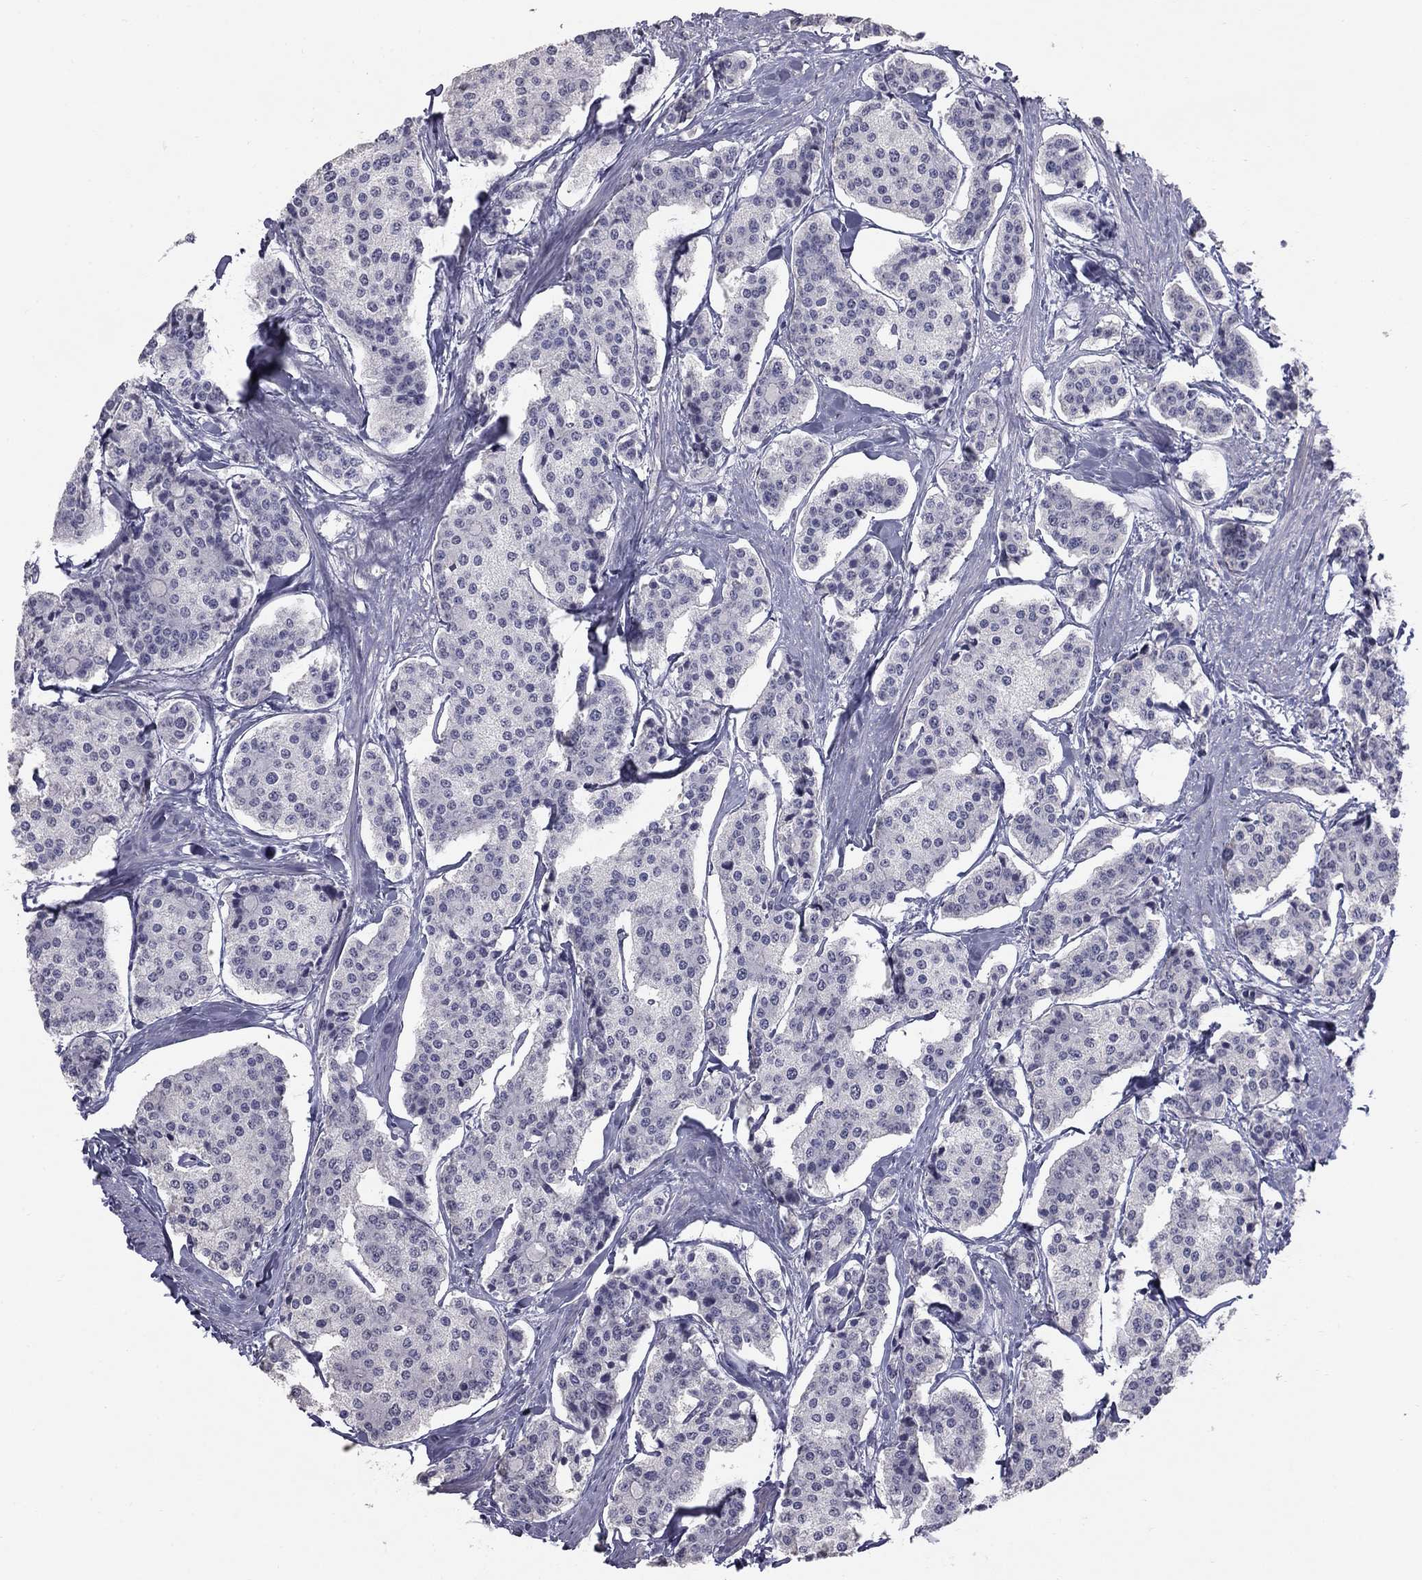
{"staining": {"intensity": "negative", "quantity": "none", "location": "none"}, "tissue": "carcinoid", "cell_type": "Tumor cells", "image_type": "cancer", "snomed": [{"axis": "morphology", "description": "Carcinoid, malignant, NOS"}, {"axis": "topography", "description": "Small intestine"}], "caption": "Carcinoid was stained to show a protein in brown. There is no significant staining in tumor cells.", "gene": "PRRT2", "patient": {"sex": "female", "age": 65}}